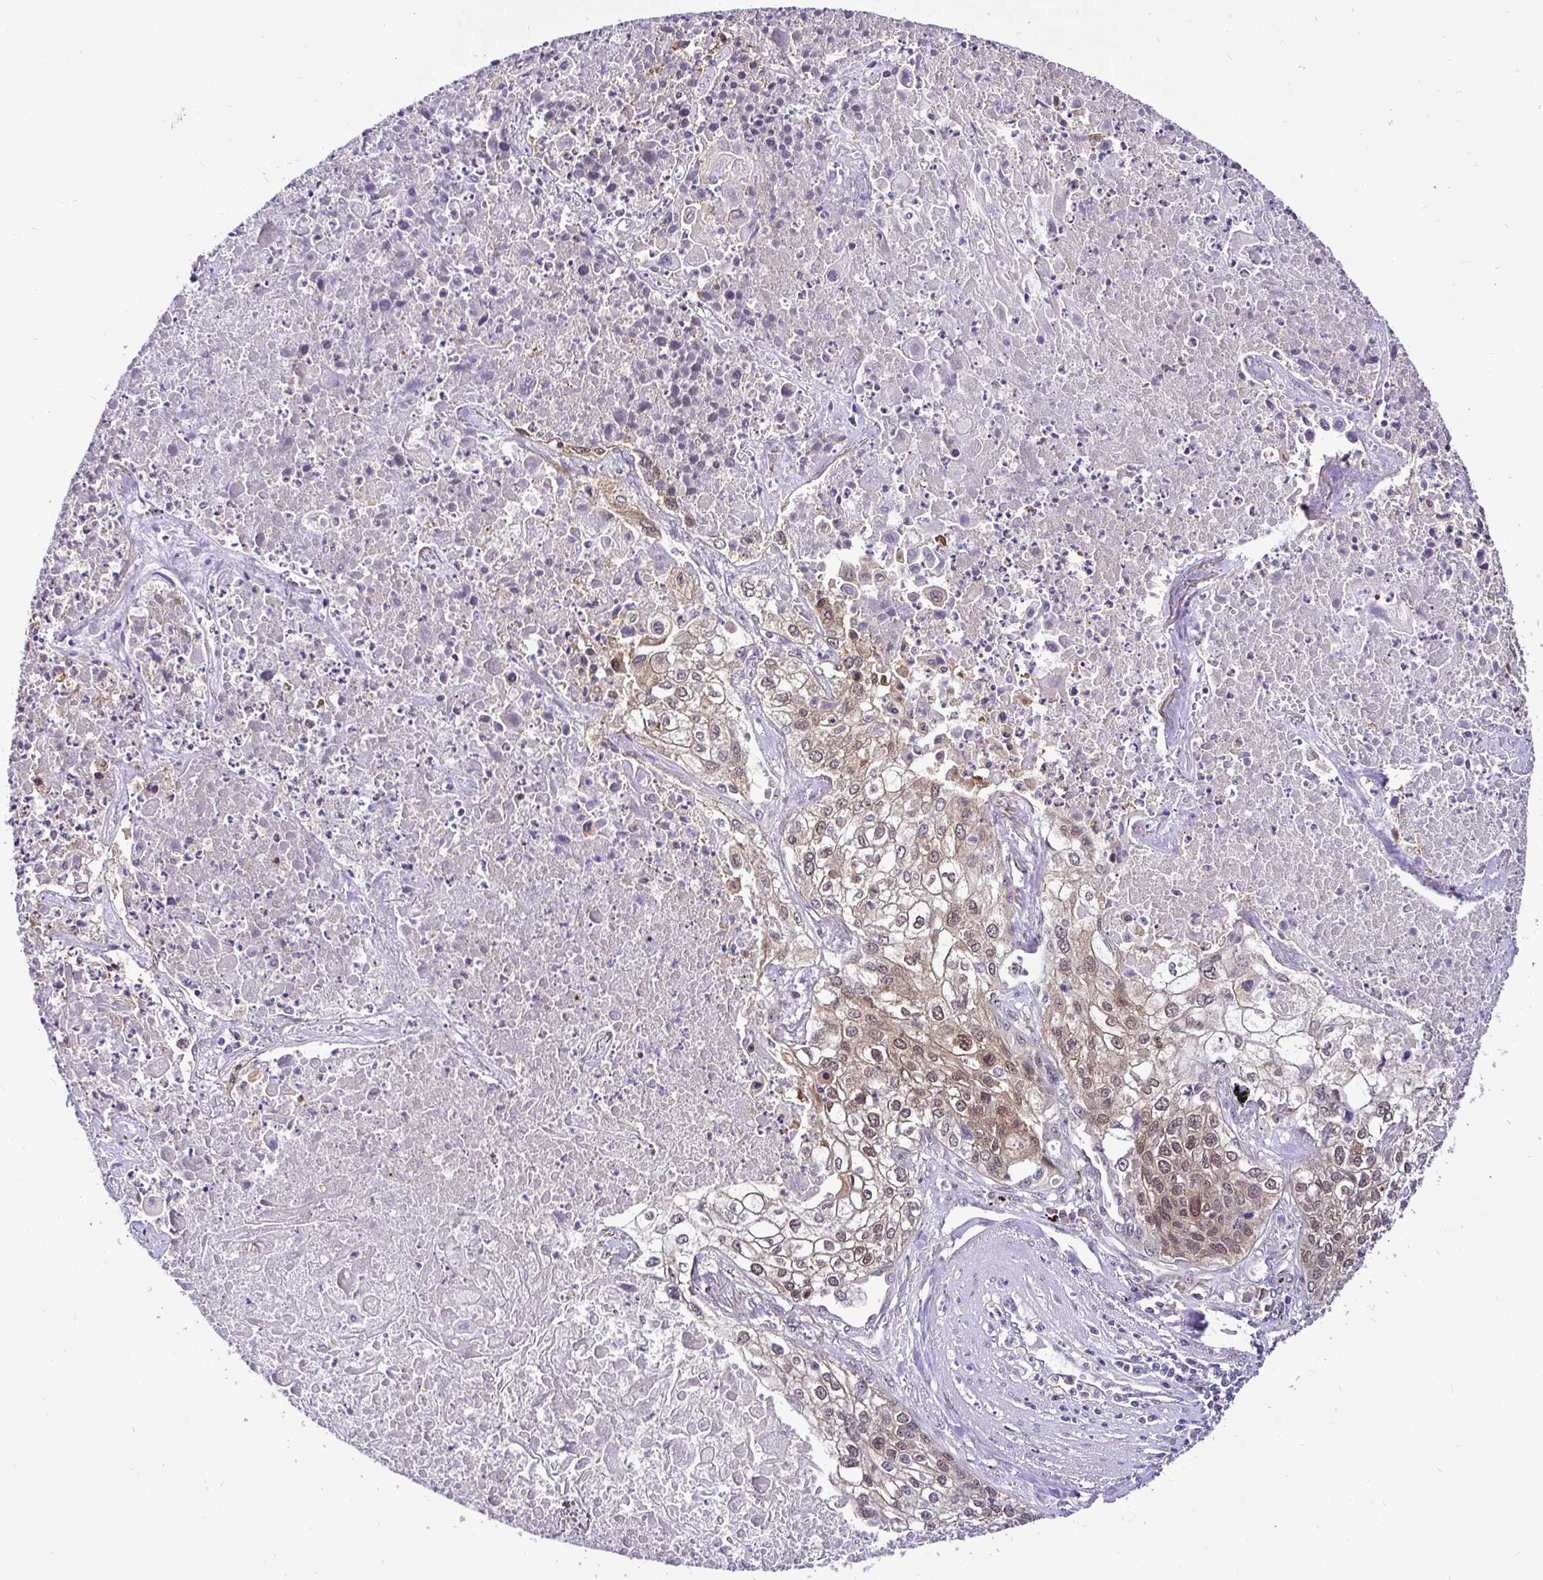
{"staining": {"intensity": "weak", "quantity": "25%-75%", "location": "cytoplasmic/membranous,nuclear"}, "tissue": "lung cancer", "cell_type": "Tumor cells", "image_type": "cancer", "snomed": [{"axis": "morphology", "description": "Squamous cell carcinoma, NOS"}, {"axis": "topography", "description": "Lung"}], "caption": "Lung cancer (squamous cell carcinoma) stained for a protein displays weak cytoplasmic/membranous and nuclear positivity in tumor cells.", "gene": "UBE2M", "patient": {"sex": "male", "age": 74}}